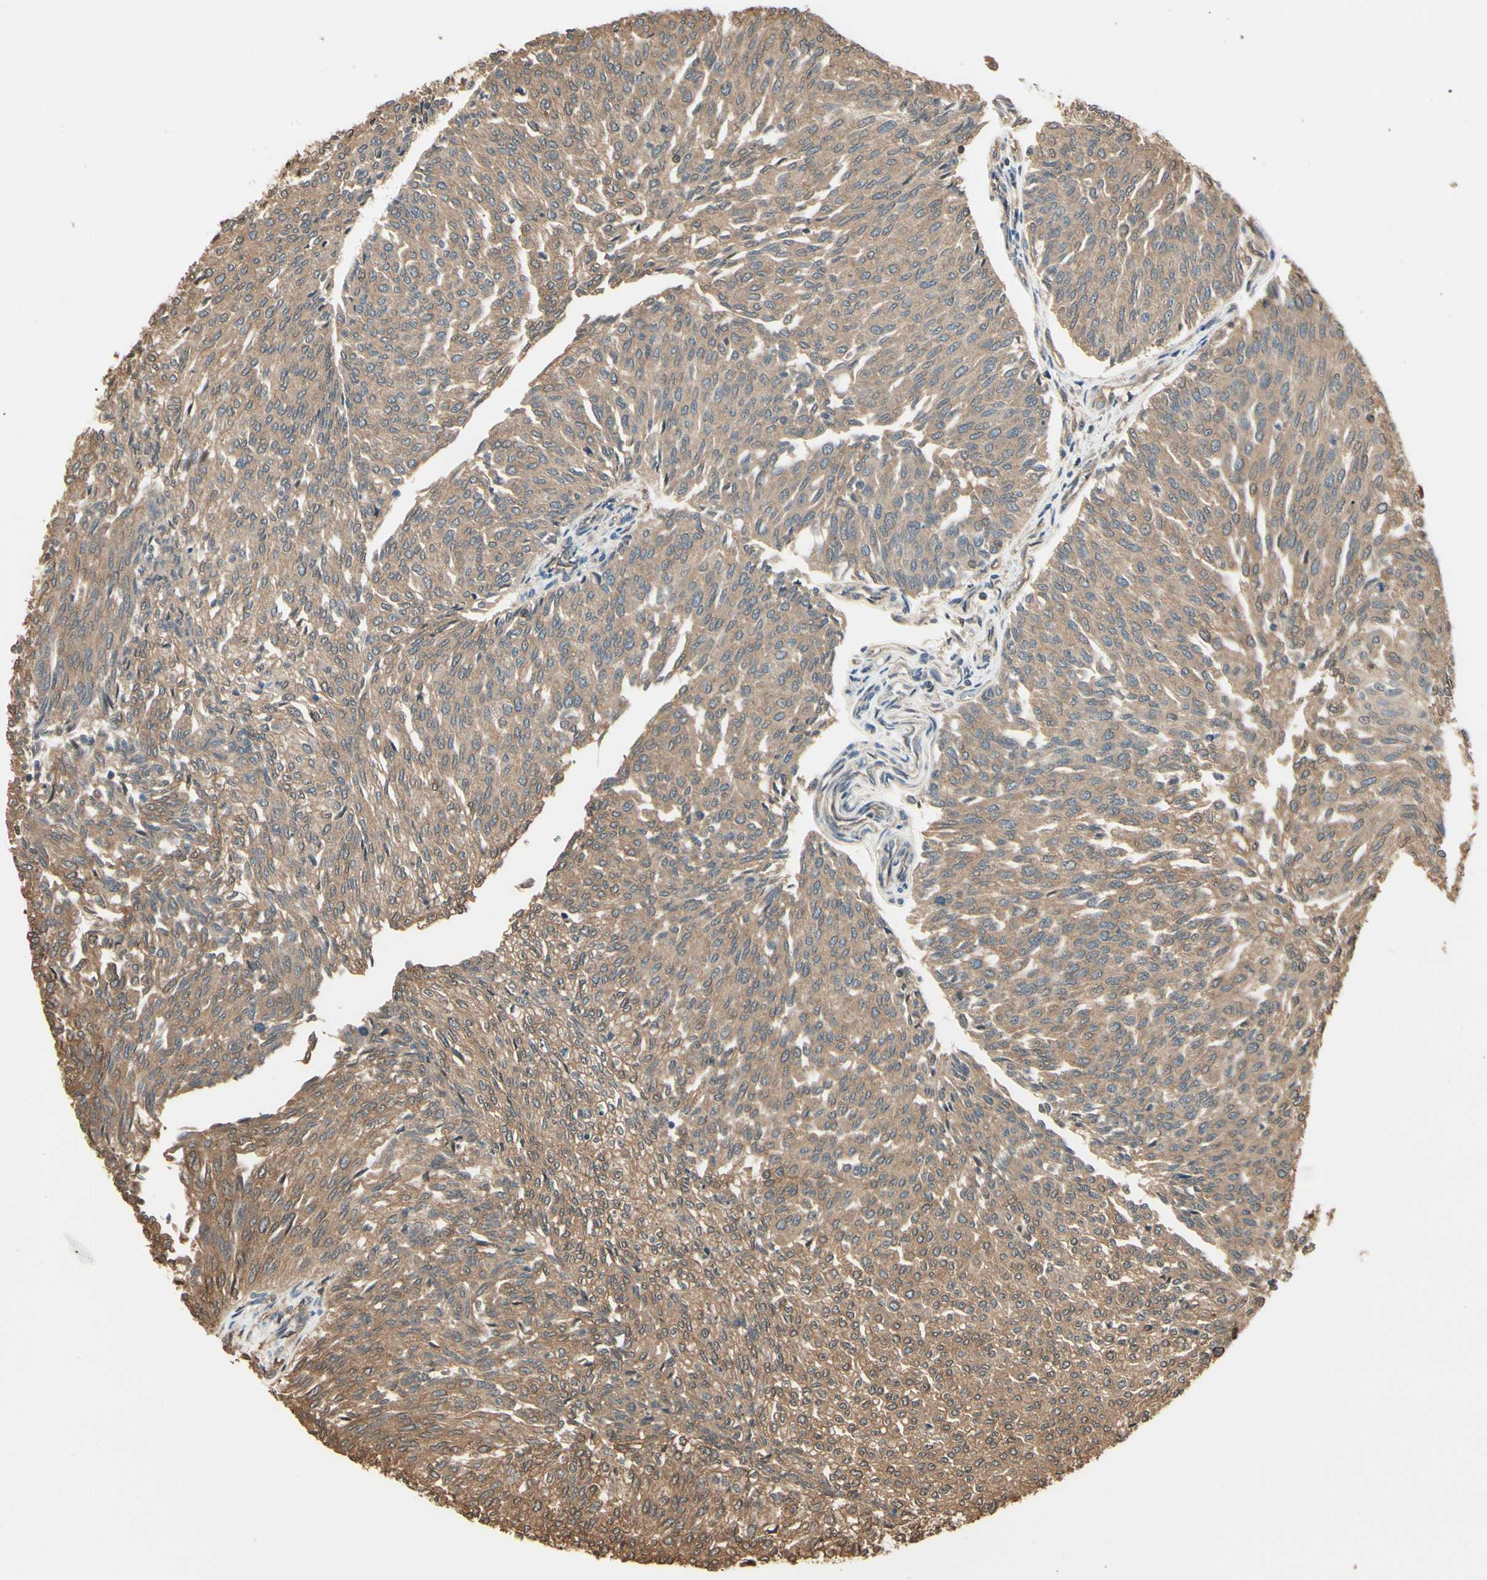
{"staining": {"intensity": "moderate", "quantity": ">75%", "location": "cytoplasmic/membranous"}, "tissue": "urothelial cancer", "cell_type": "Tumor cells", "image_type": "cancer", "snomed": [{"axis": "morphology", "description": "Urothelial carcinoma, Low grade"}, {"axis": "topography", "description": "Urinary bladder"}], "caption": "DAB immunohistochemical staining of human urothelial cancer displays moderate cytoplasmic/membranous protein expression in about >75% of tumor cells. Nuclei are stained in blue.", "gene": "YWHAE", "patient": {"sex": "female", "age": 79}}